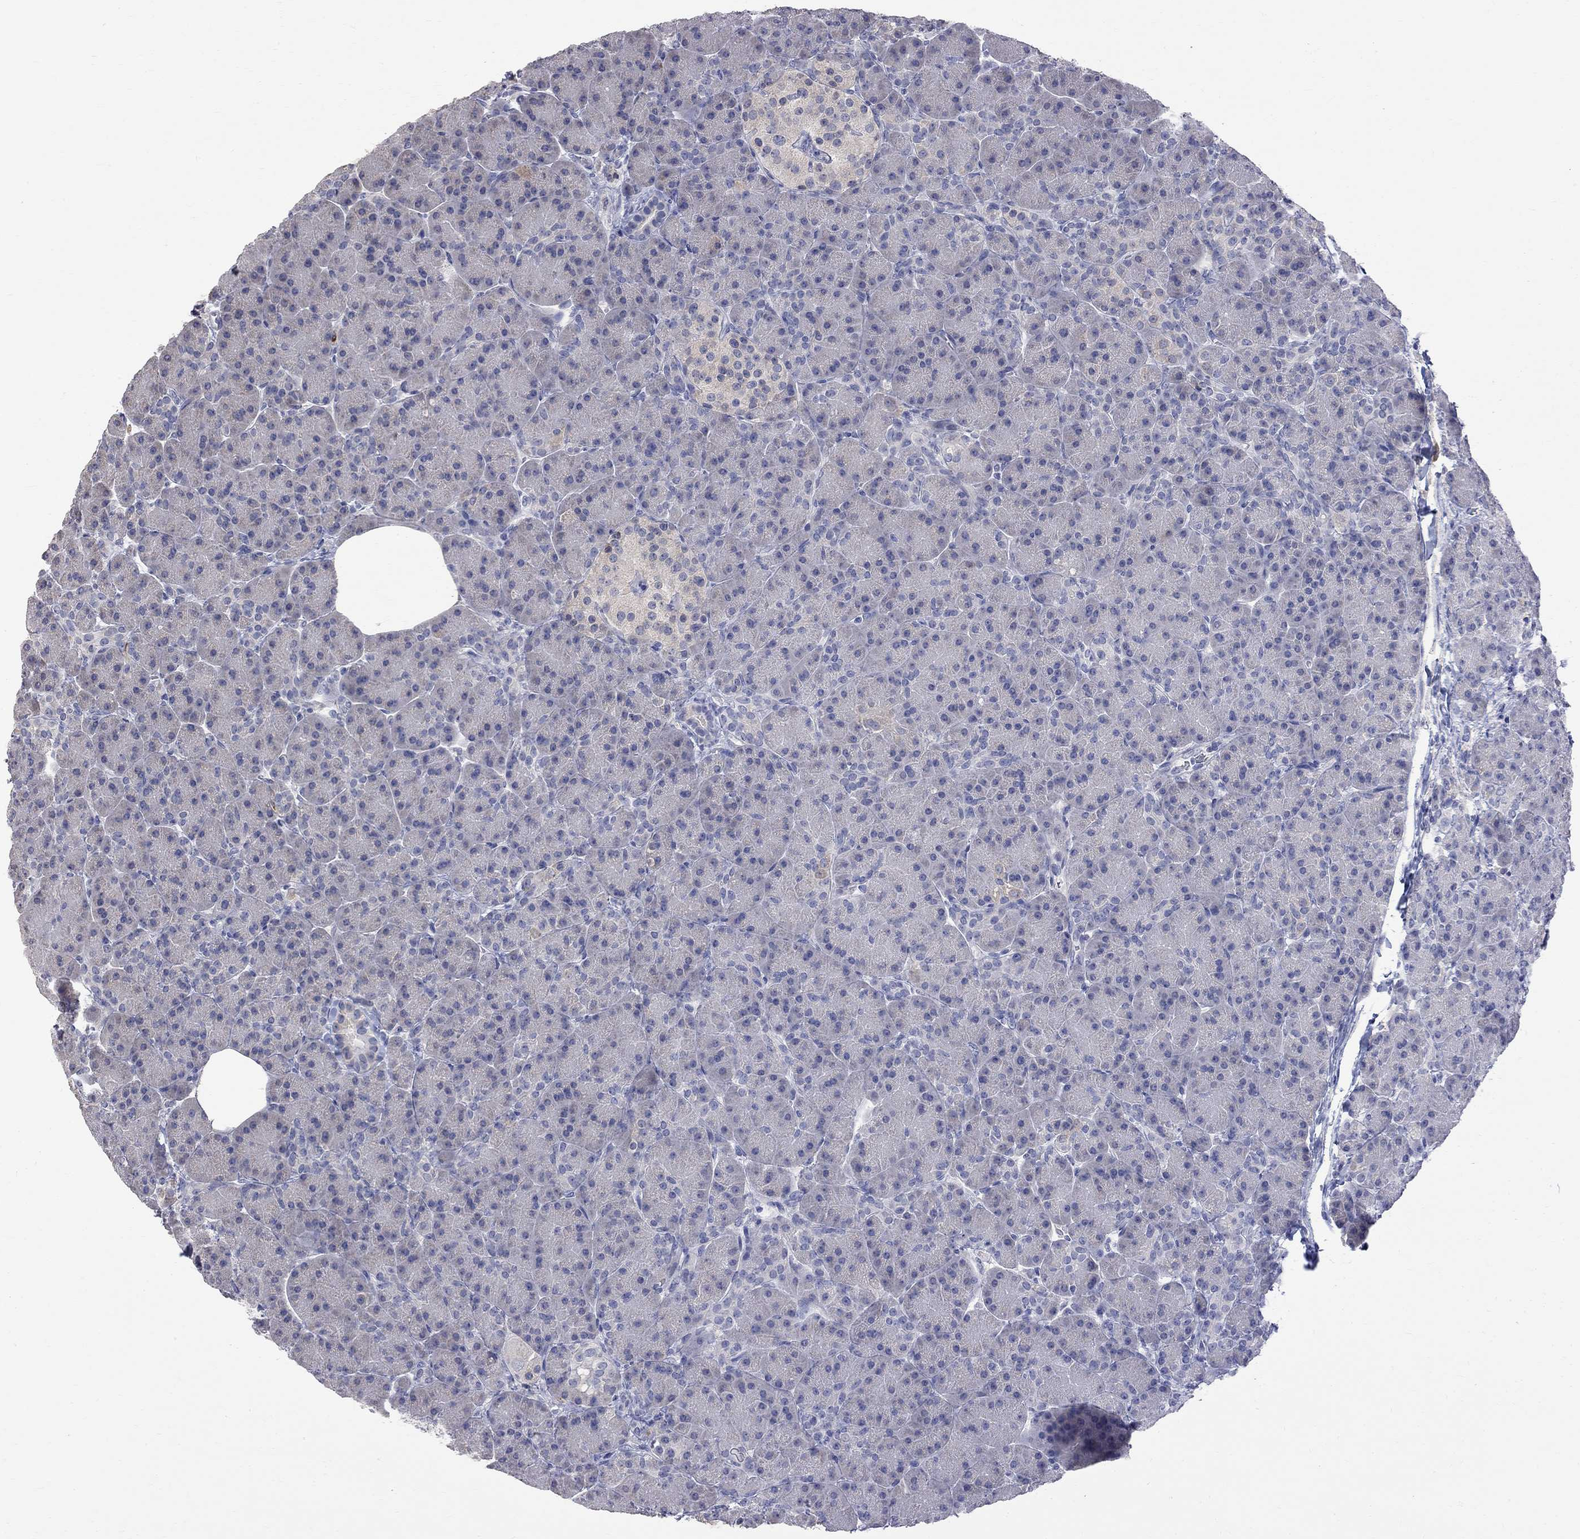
{"staining": {"intensity": "negative", "quantity": "none", "location": "none"}, "tissue": "pancreas", "cell_type": "Exocrine glandular cells", "image_type": "normal", "snomed": [{"axis": "morphology", "description": "Normal tissue, NOS"}, {"axis": "topography", "description": "Pancreas"}], "caption": "A micrograph of pancreas stained for a protein displays no brown staining in exocrine glandular cells. (Stains: DAB IHC with hematoxylin counter stain, Microscopy: brightfield microscopy at high magnification).", "gene": "CKAP2", "patient": {"sex": "female", "age": 63}}